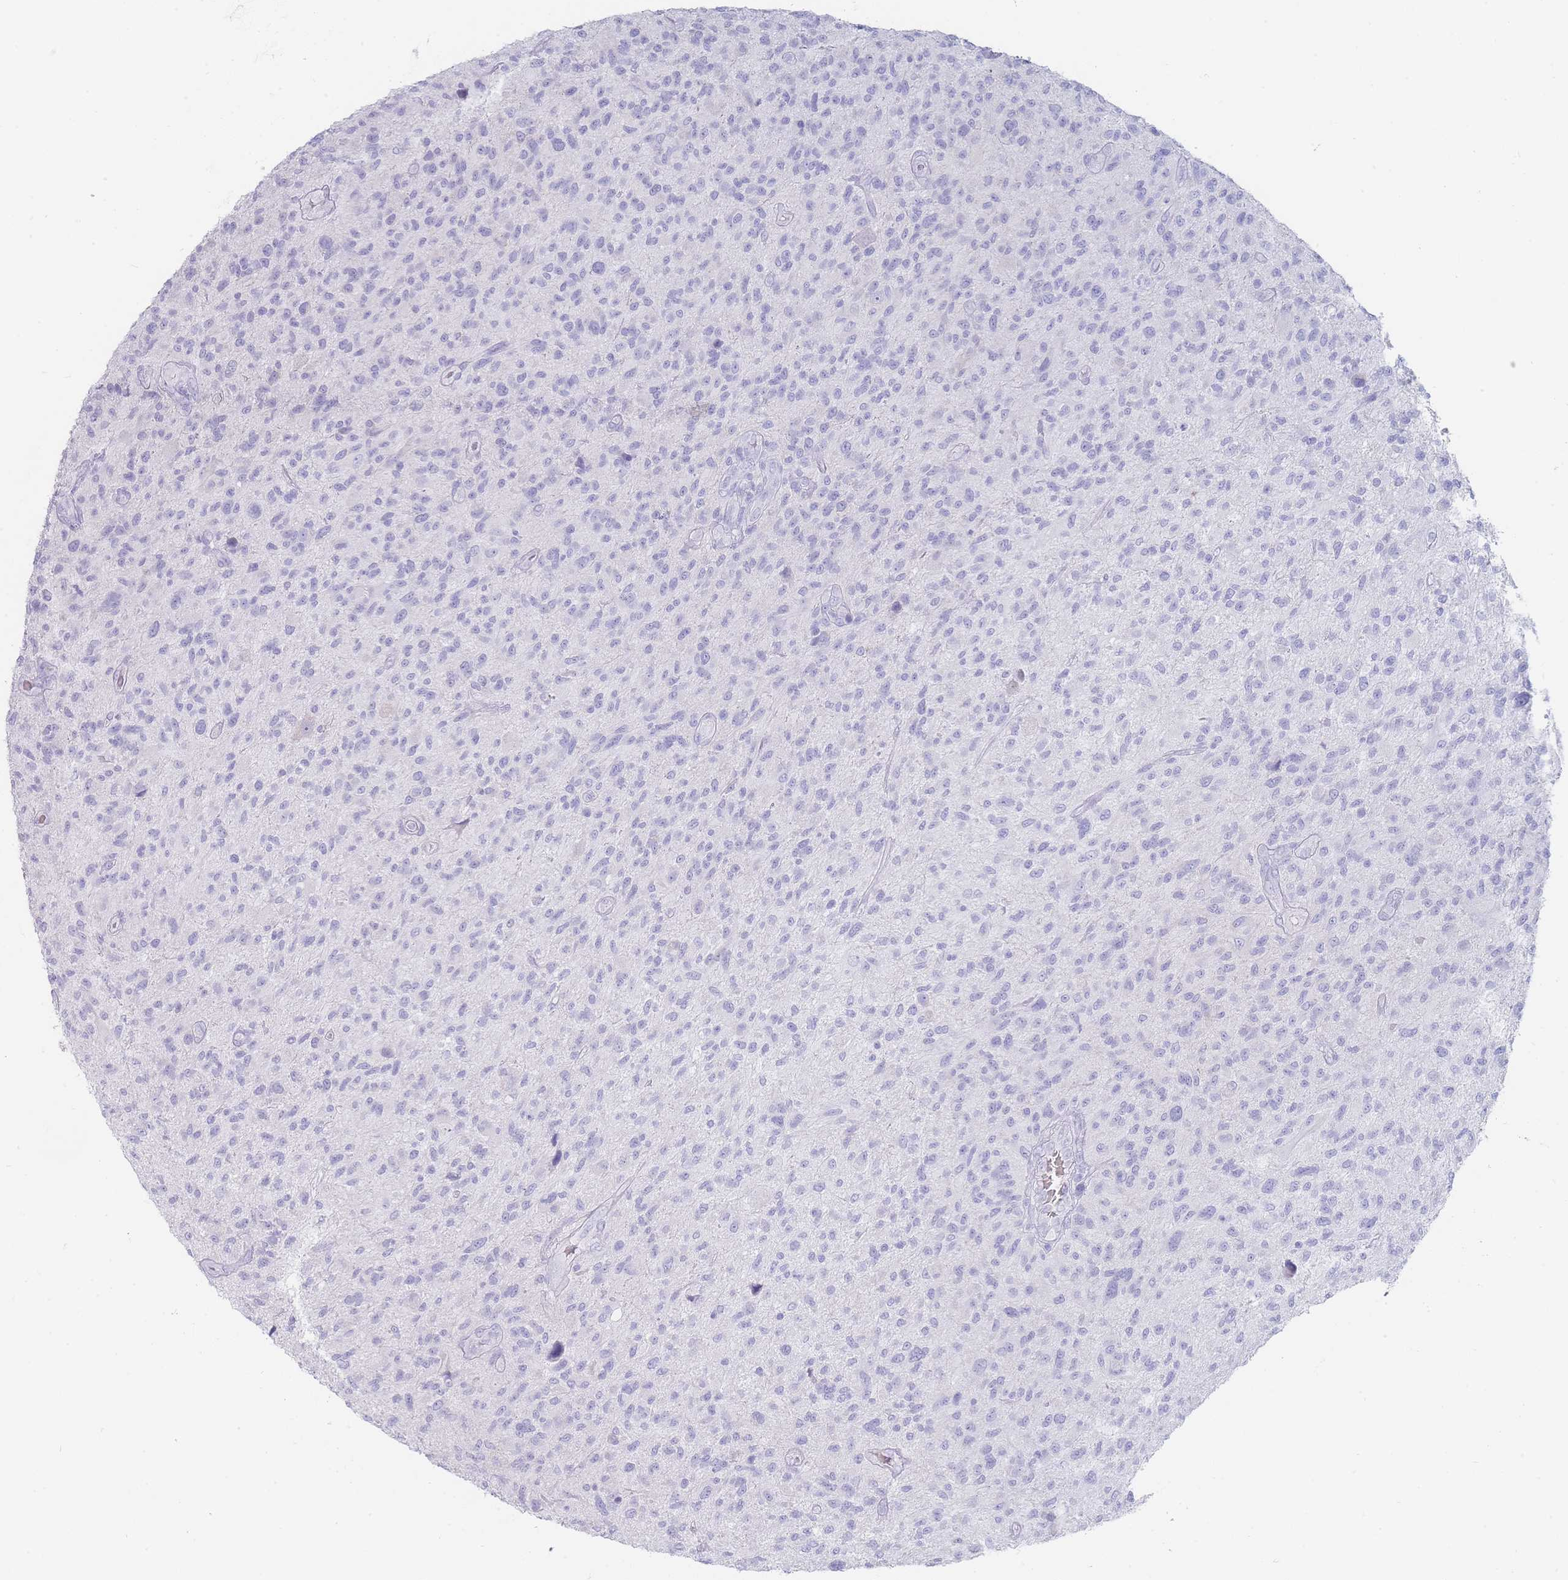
{"staining": {"intensity": "negative", "quantity": "none", "location": "none"}, "tissue": "glioma", "cell_type": "Tumor cells", "image_type": "cancer", "snomed": [{"axis": "morphology", "description": "Glioma, malignant, High grade"}, {"axis": "topography", "description": "Brain"}], "caption": "High magnification brightfield microscopy of high-grade glioma (malignant) stained with DAB (brown) and counterstained with hematoxylin (blue): tumor cells show no significant staining. Nuclei are stained in blue.", "gene": "HBG2", "patient": {"sex": "male", "age": 47}}